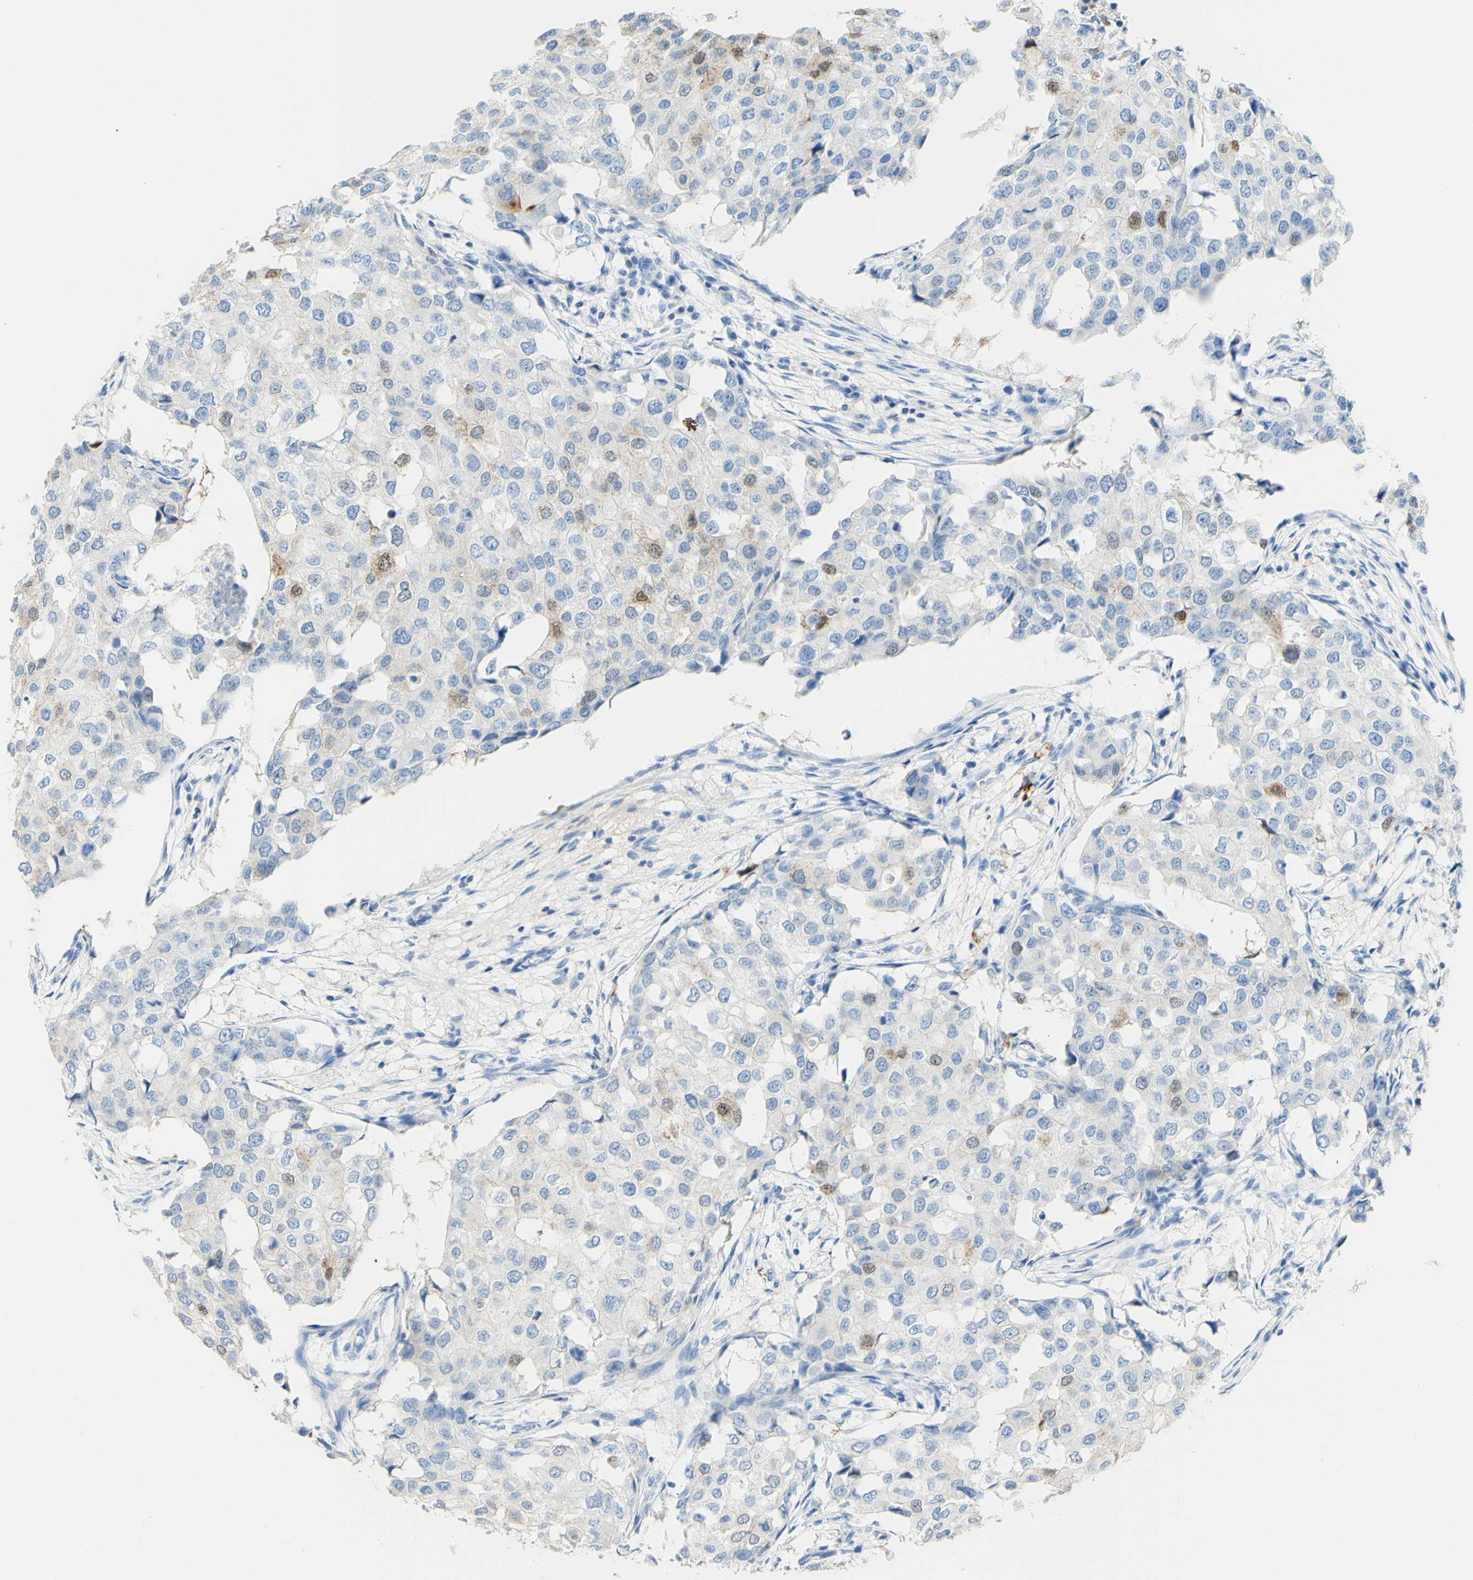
{"staining": {"intensity": "weak", "quantity": ">75%", "location": "cytoplasmic/membranous"}, "tissue": "breast cancer", "cell_type": "Tumor cells", "image_type": "cancer", "snomed": [{"axis": "morphology", "description": "Duct carcinoma"}, {"axis": "topography", "description": "Breast"}], "caption": "Immunohistochemical staining of breast cancer displays low levels of weak cytoplasmic/membranous protein positivity in about >75% of tumor cells.", "gene": "PIGR", "patient": {"sex": "female", "age": 27}}